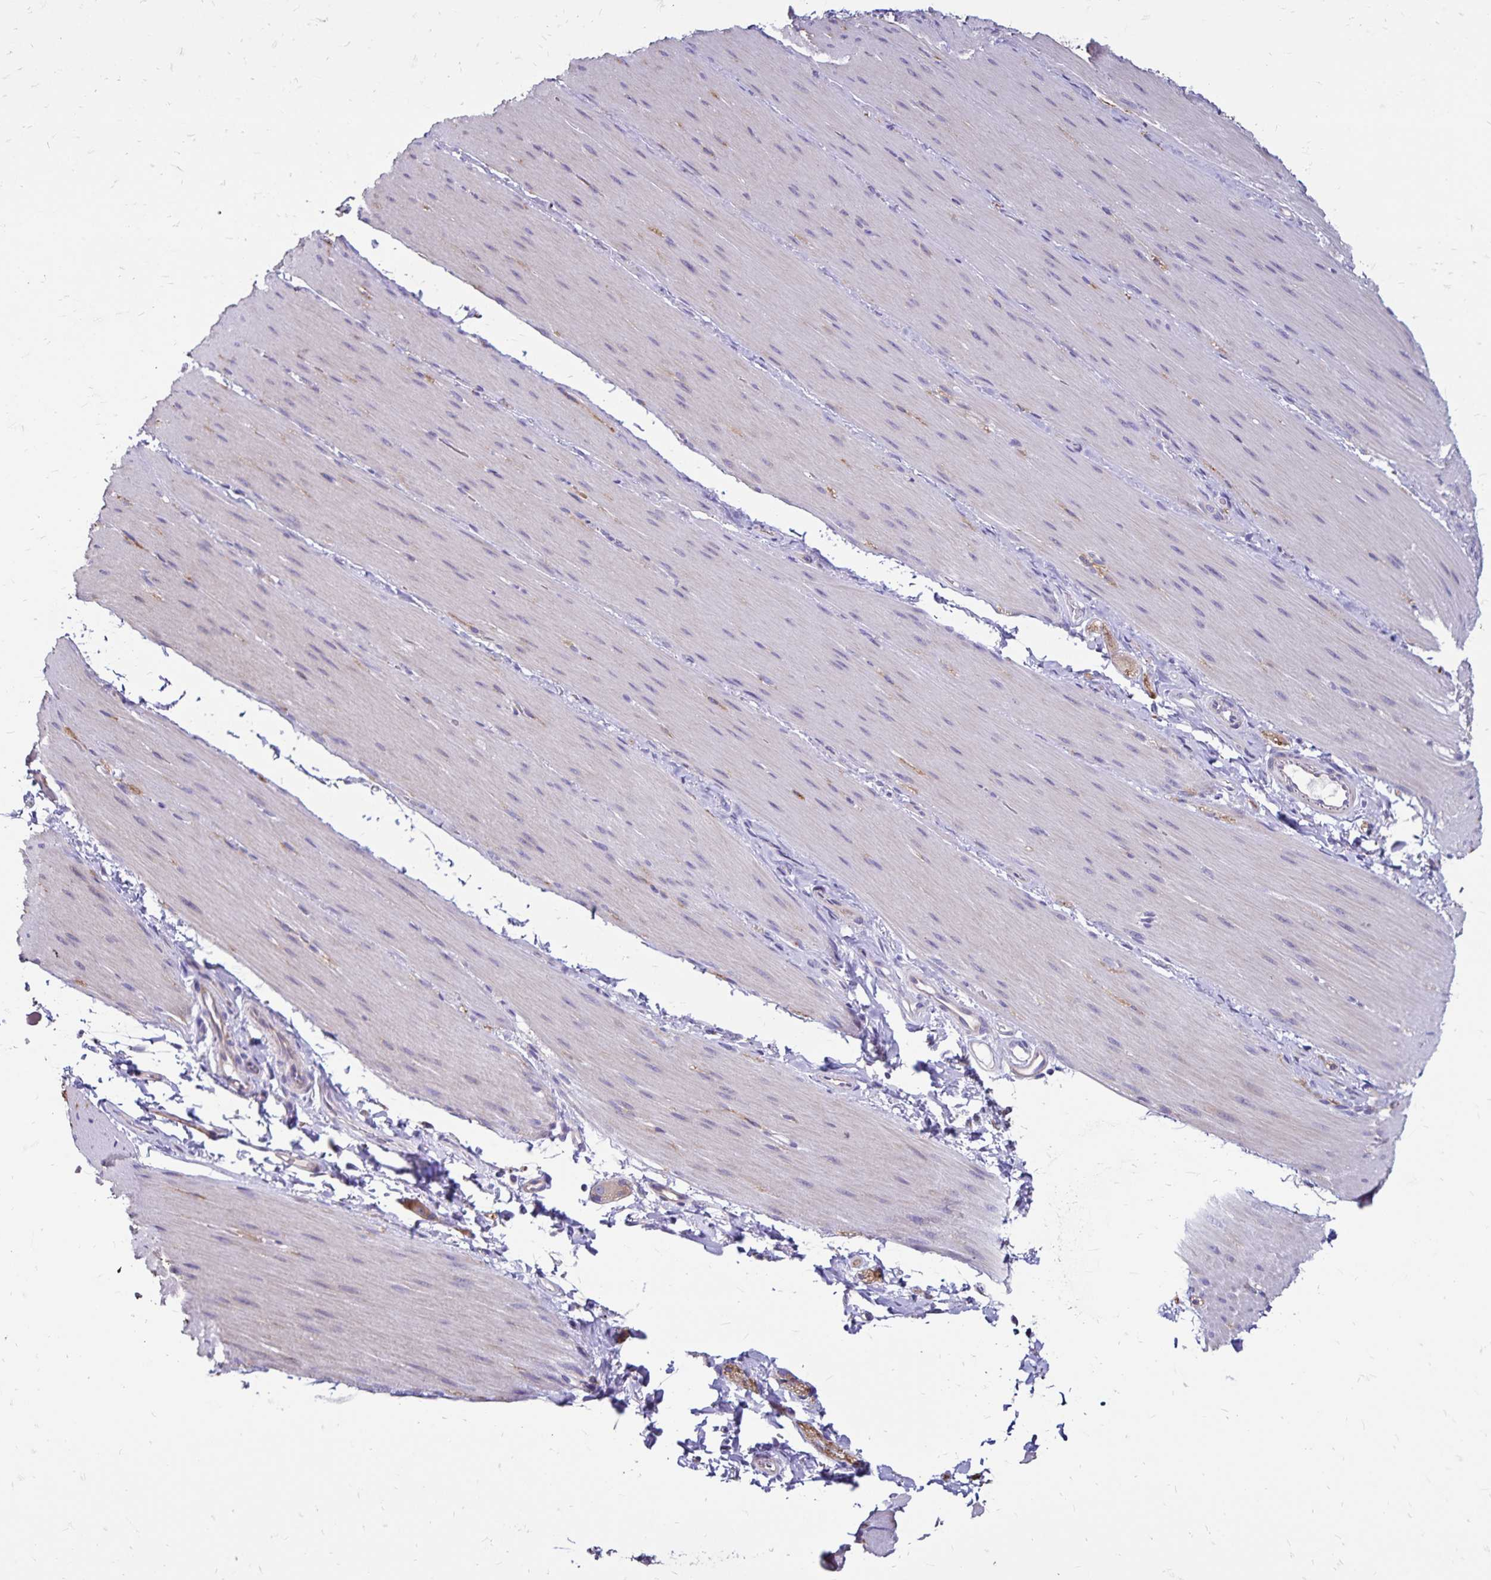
{"staining": {"intensity": "negative", "quantity": "none", "location": "none"}, "tissue": "smooth muscle", "cell_type": "Smooth muscle cells", "image_type": "normal", "snomed": [{"axis": "morphology", "description": "Normal tissue, NOS"}, {"axis": "topography", "description": "Smooth muscle"}, {"axis": "topography", "description": "Colon"}], "caption": "Micrograph shows no protein positivity in smooth muscle cells of benign smooth muscle. (DAB (3,3'-diaminobenzidine) immunohistochemistry (IHC) with hematoxylin counter stain).", "gene": "EVPL", "patient": {"sex": "male", "age": 73}}